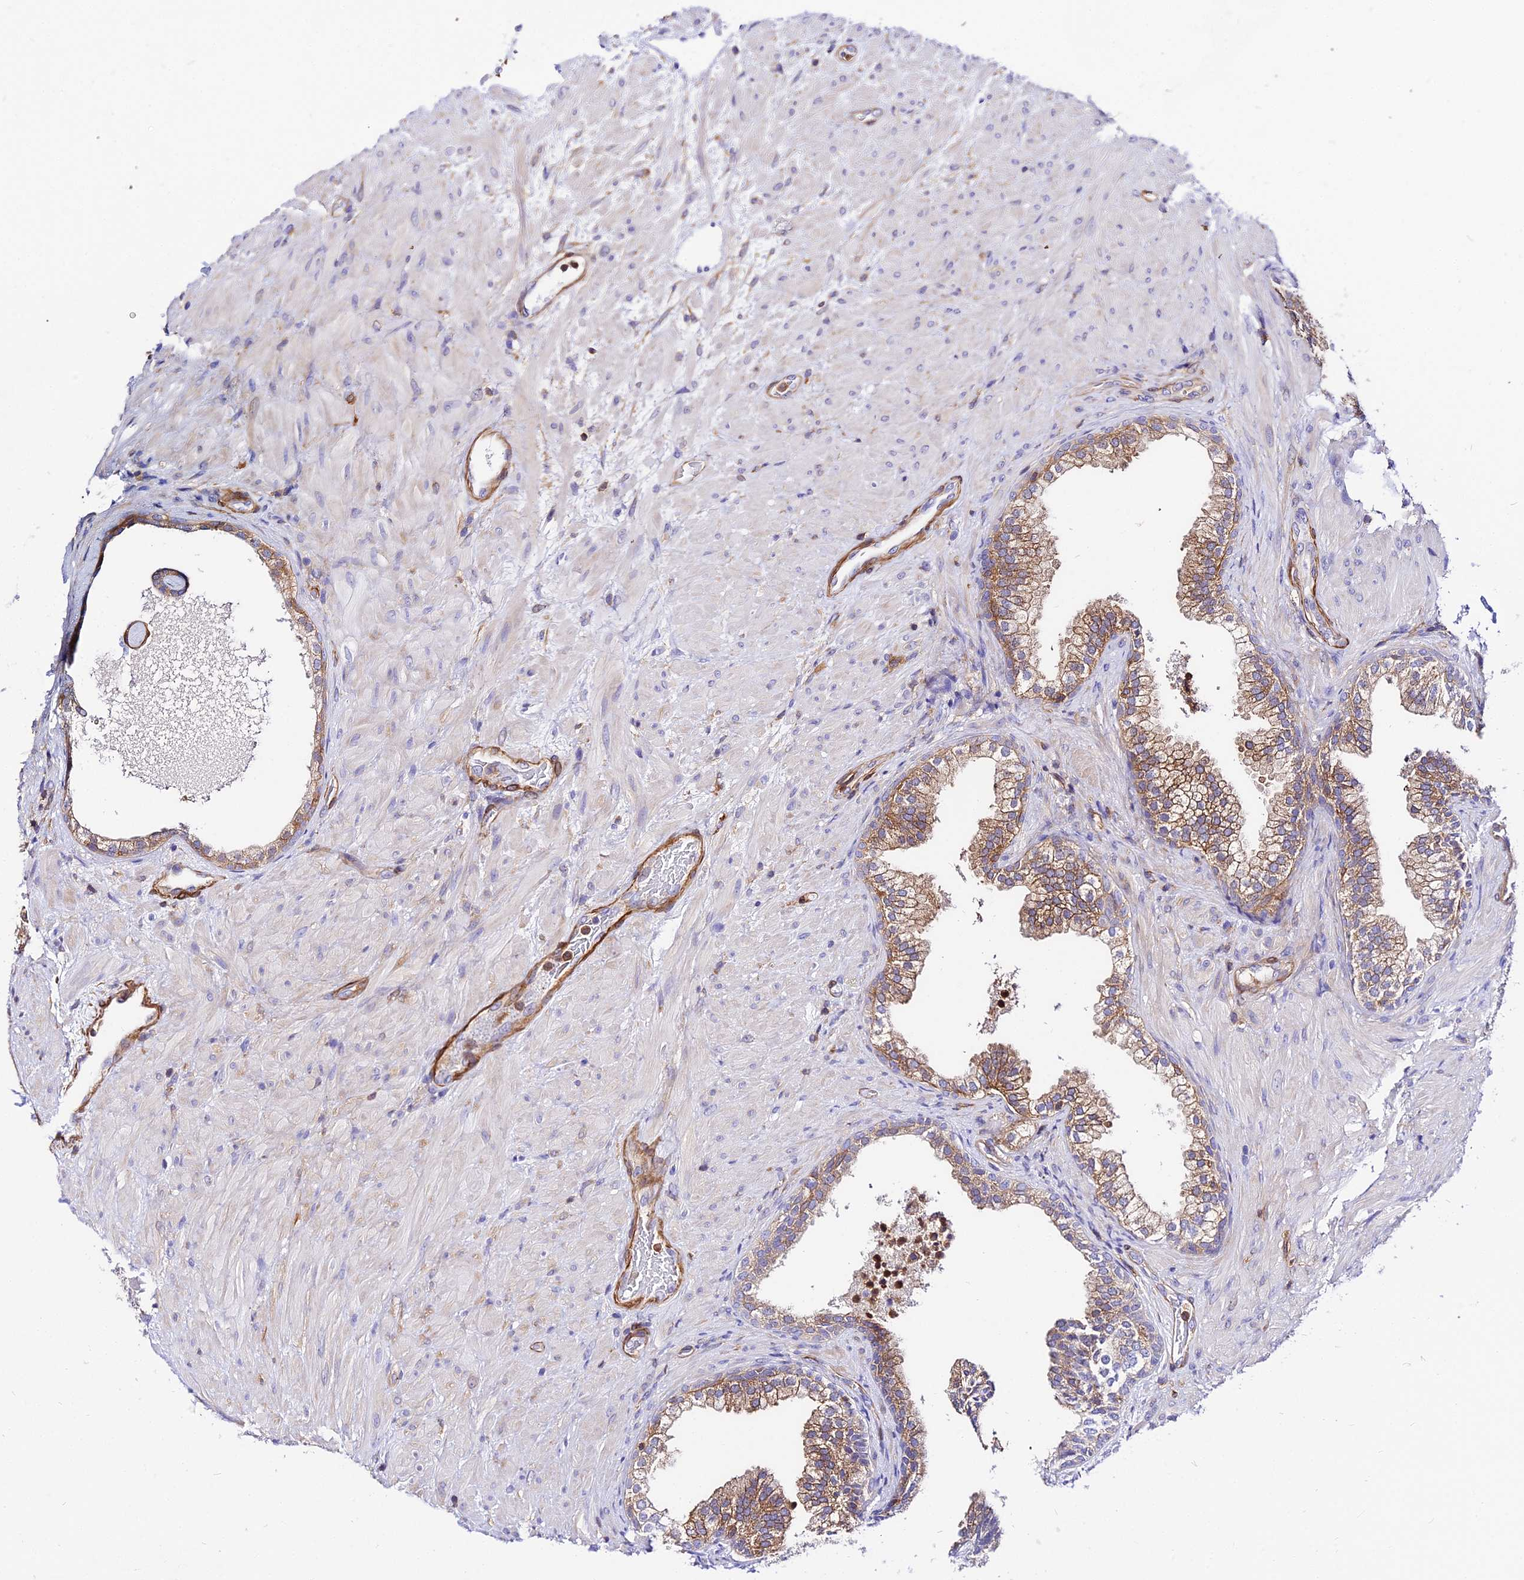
{"staining": {"intensity": "moderate", "quantity": ">75%", "location": "cytoplasmic/membranous"}, "tissue": "prostate", "cell_type": "Glandular cells", "image_type": "normal", "snomed": [{"axis": "morphology", "description": "Normal tissue, NOS"}, {"axis": "topography", "description": "Prostate"}], "caption": "Immunohistochemistry staining of benign prostate, which reveals medium levels of moderate cytoplasmic/membranous staining in about >75% of glandular cells indicating moderate cytoplasmic/membranous protein staining. The staining was performed using DAB (3,3'-diaminobenzidine) (brown) for protein detection and nuclei were counterstained in hematoxylin (blue).", "gene": "CSRP1", "patient": {"sex": "male", "age": 76}}